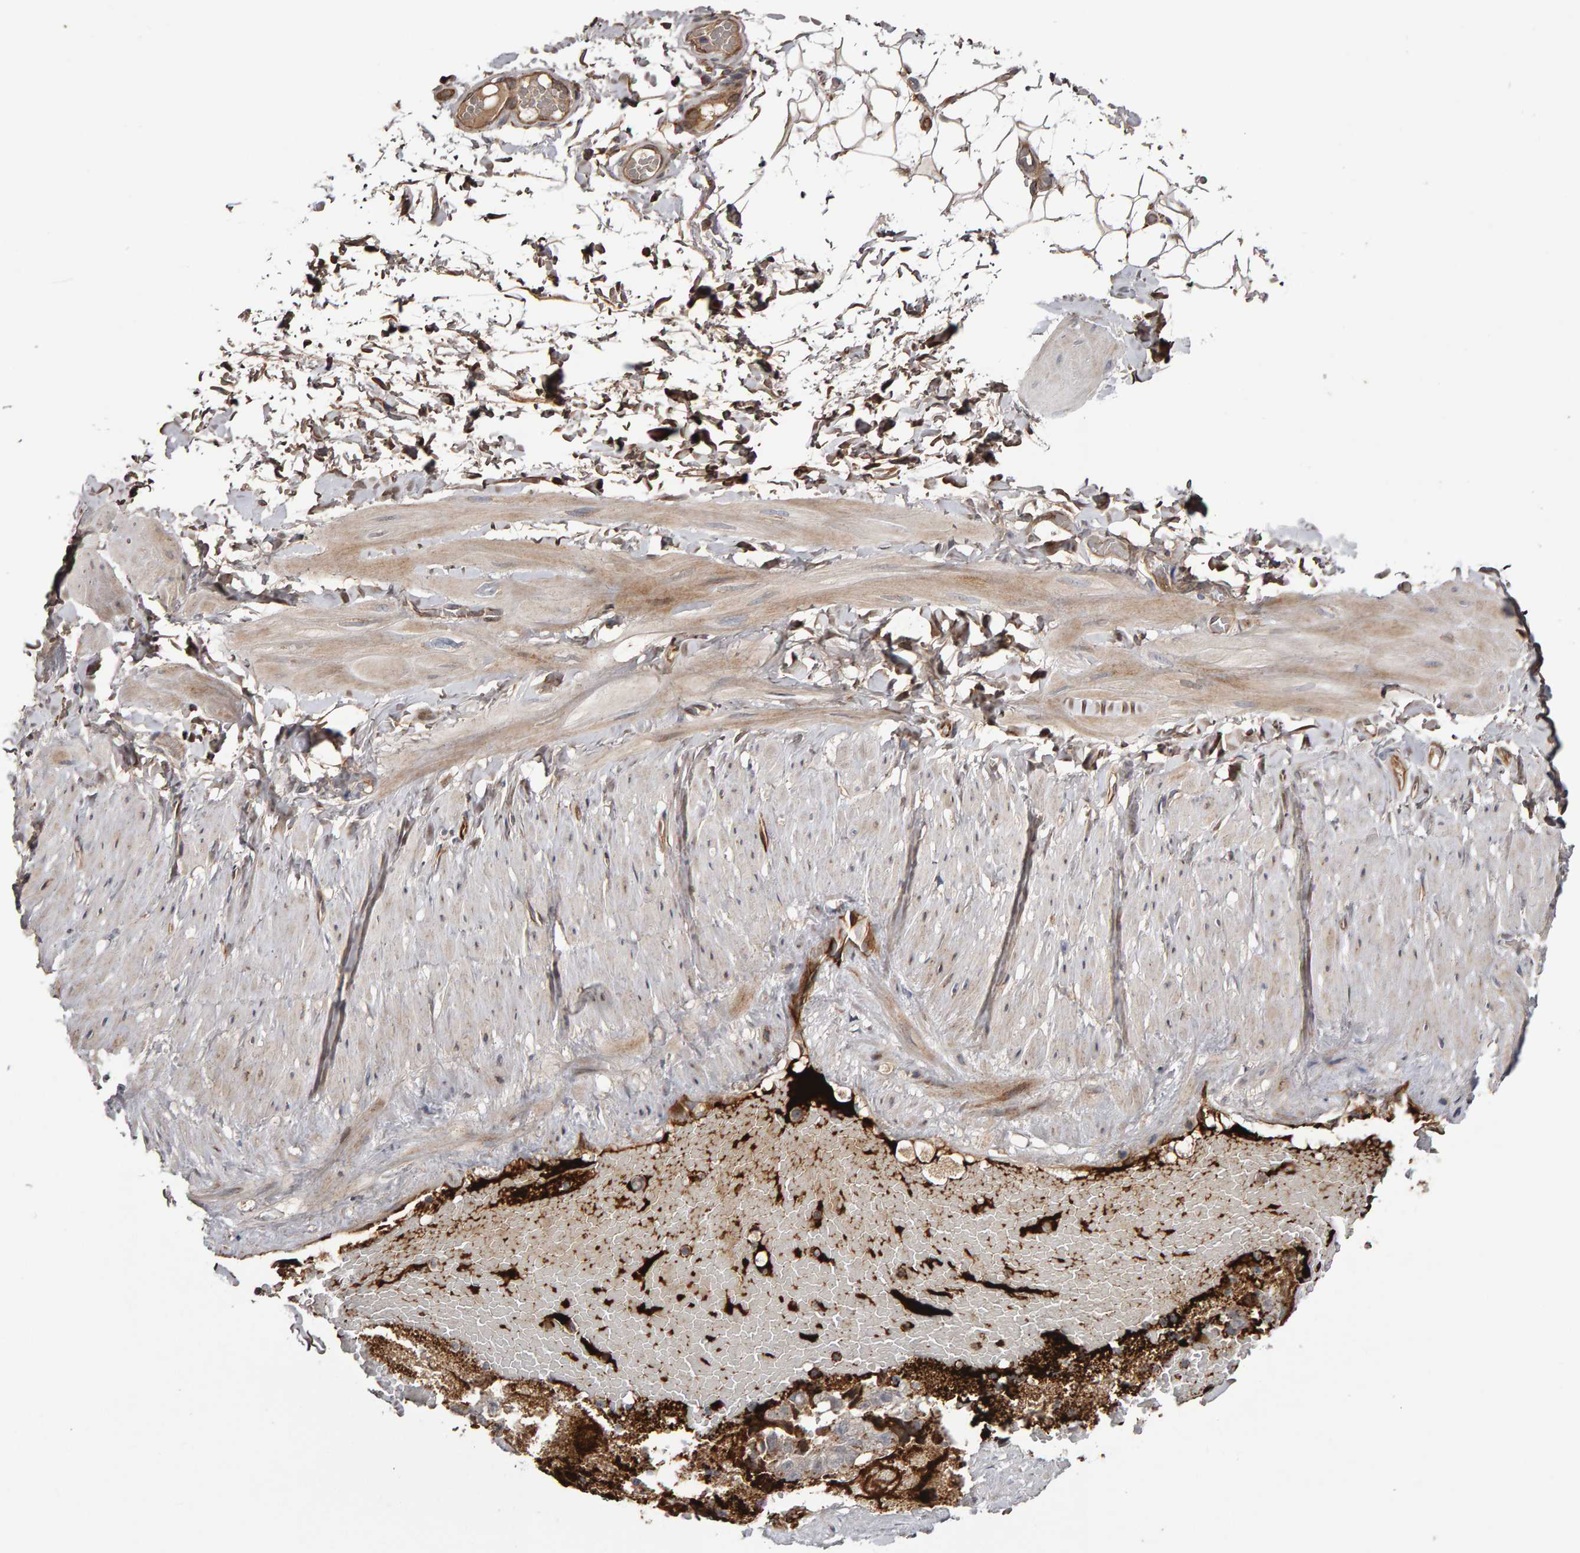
{"staining": {"intensity": "moderate", "quantity": ">75%", "location": "cytoplasmic/membranous"}, "tissue": "adipose tissue", "cell_type": "Adipocytes", "image_type": "normal", "snomed": [{"axis": "morphology", "description": "Normal tissue, NOS"}, {"axis": "topography", "description": "Adipose tissue"}, {"axis": "topography", "description": "Vascular tissue"}, {"axis": "topography", "description": "Peripheral nerve tissue"}], "caption": "Protein analysis of unremarkable adipose tissue exhibits moderate cytoplasmic/membranous expression in about >75% of adipocytes. (DAB (3,3'-diaminobenzidine) IHC with brightfield microscopy, high magnification).", "gene": "CANT1", "patient": {"sex": "male", "age": 25}}